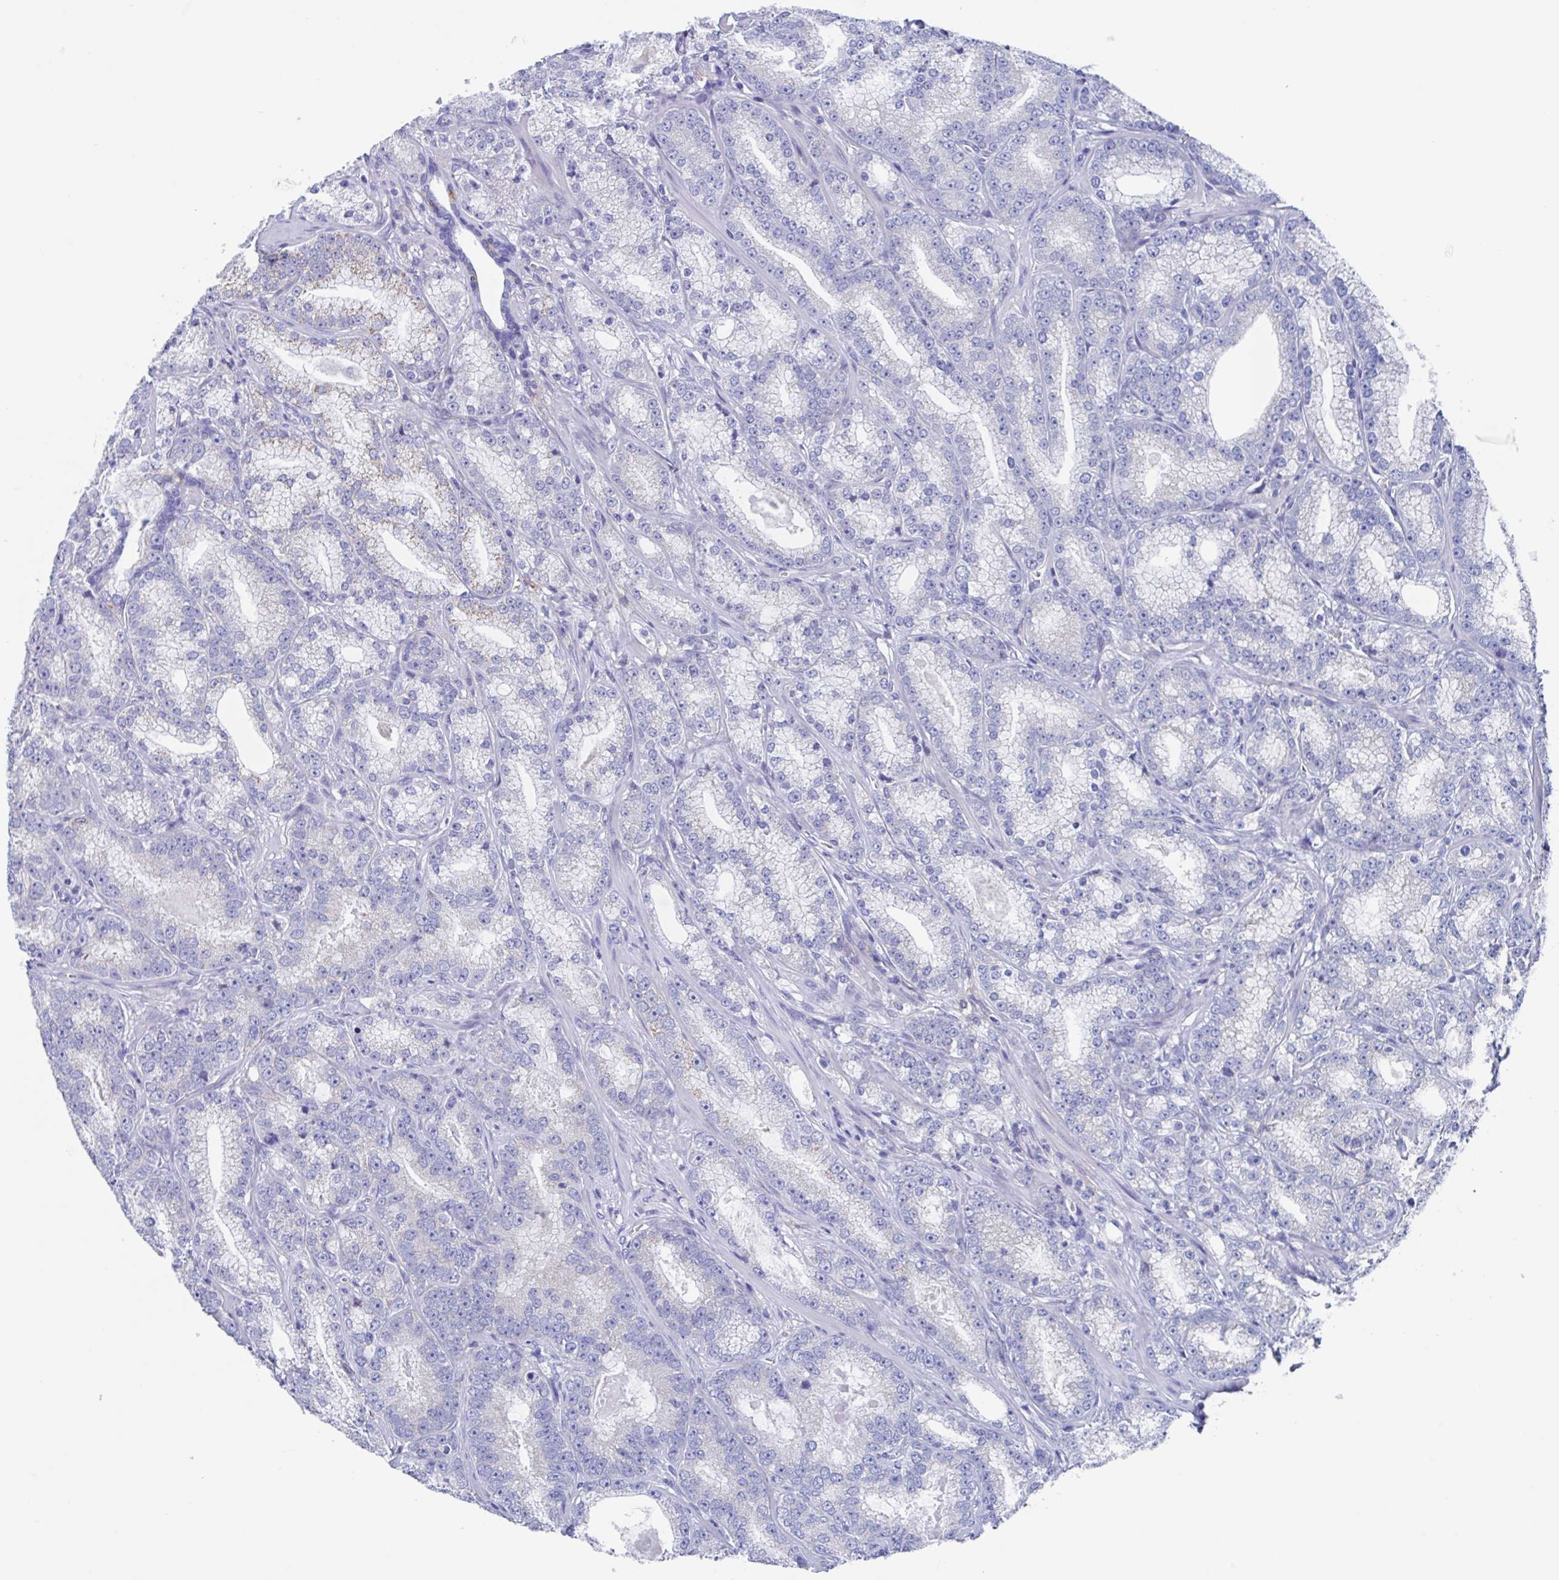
{"staining": {"intensity": "negative", "quantity": "none", "location": "none"}, "tissue": "prostate cancer", "cell_type": "Tumor cells", "image_type": "cancer", "snomed": [{"axis": "morphology", "description": "Adenocarcinoma, High grade"}, {"axis": "topography", "description": "Prostate"}], "caption": "DAB immunohistochemical staining of human high-grade adenocarcinoma (prostate) exhibits no significant positivity in tumor cells.", "gene": "FCGR3A", "patient": {"sex": "male", "age": 65}}